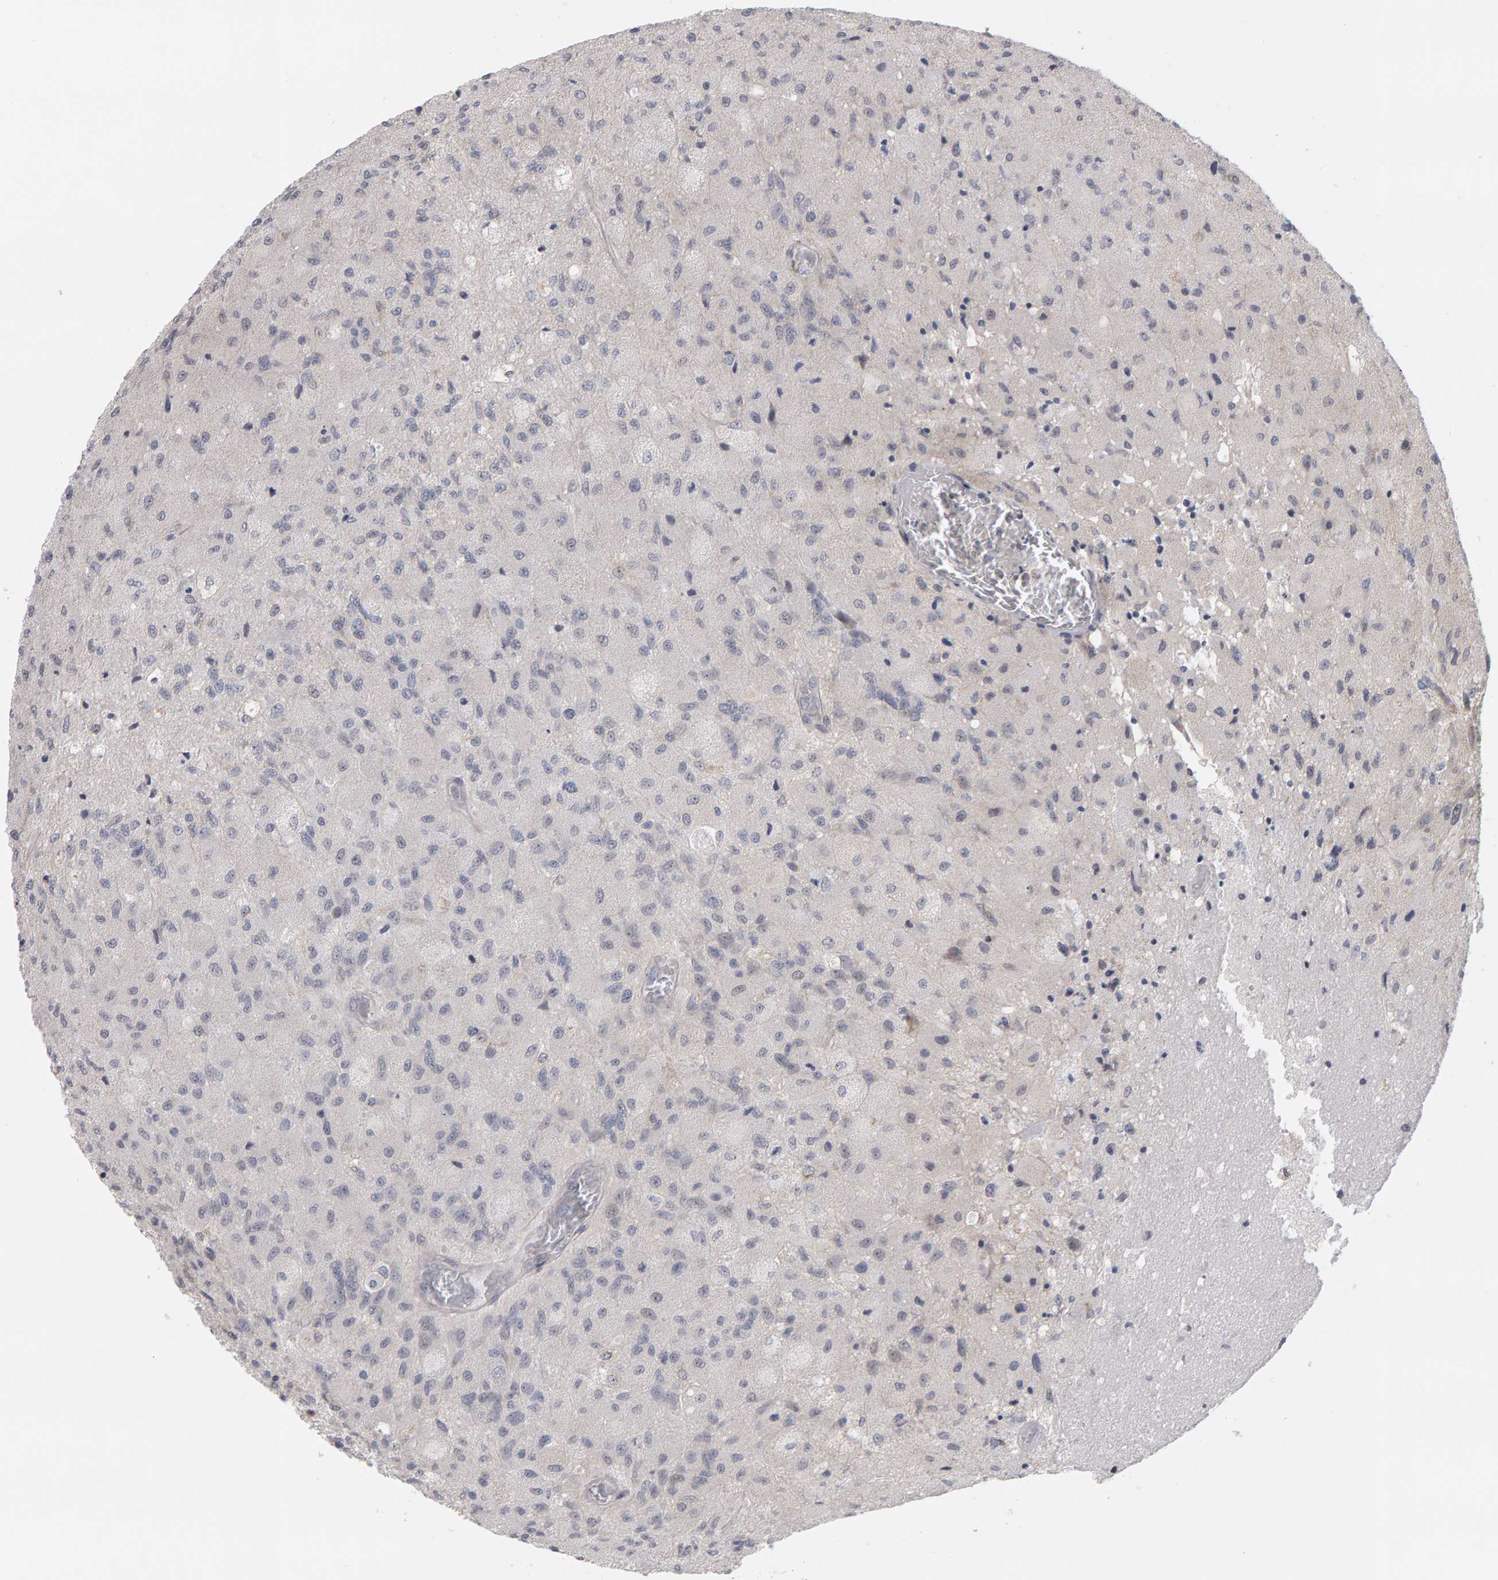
{"staining": {"intensity": "negative", "quantity": "none", "location": "none"}, "tissue": "glioma", "cell_type": "Tumor cells", "image_type": "cancer", "snomed": [{"axis": "morphology", "description": "Normal tissue, NOS"}, {"axis": "morphology", "description": "Glioma, malignant, High grade"}, {"axis": "topography", "description": "Cerebral cortex"}], "caption": "This is an immunohistochemistry photomicrograph of human malignant high-grade glioma. There is no expression in tumor cells.", "gene": "MSRA", "patient": {"sex": "male", "age": 77}}